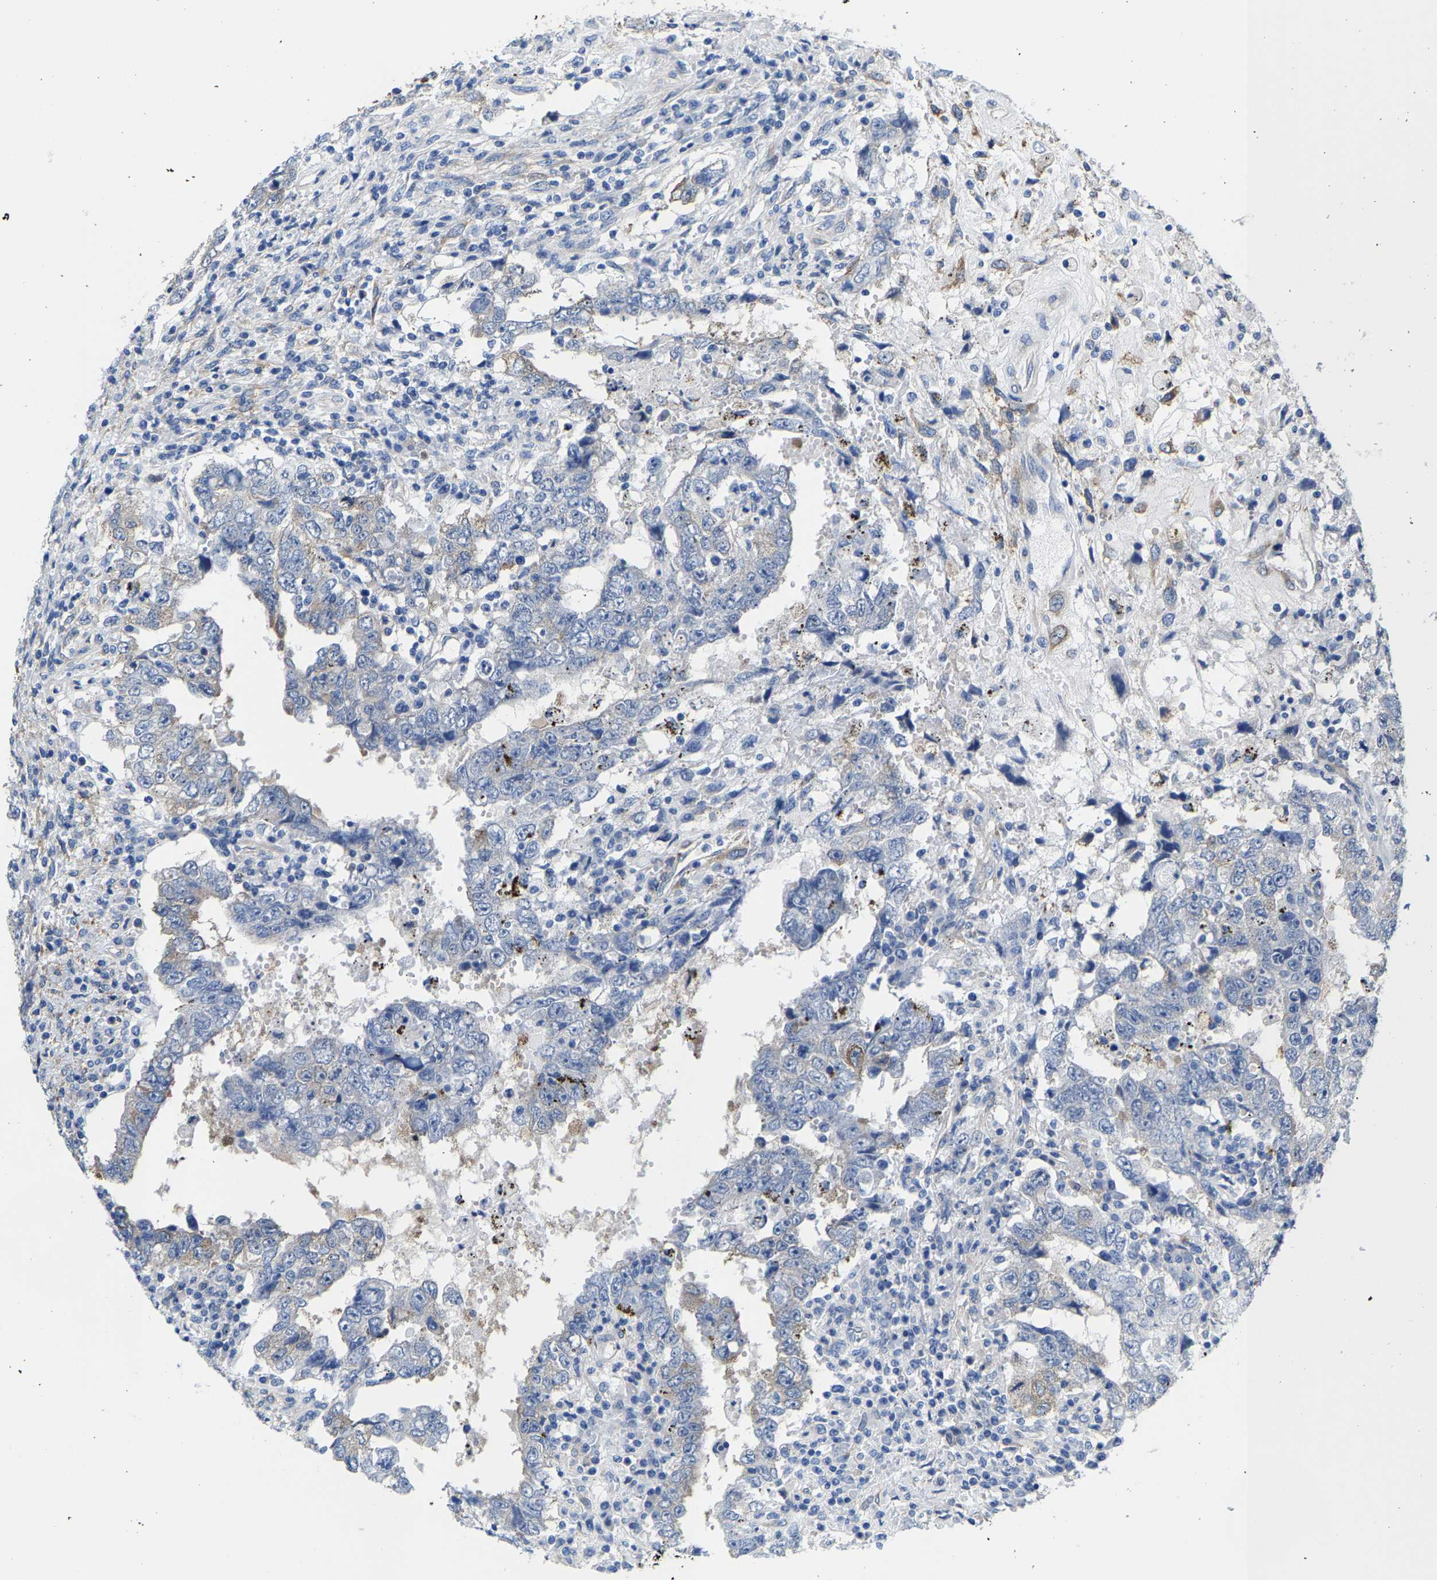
{"staining": {"intensity": "negative", "quantity": "none", "location": "none"}, "tissue": "testis cancer", "cell_type": "Tumor cells", "image_type": "cancer", "snomed": [{"axis": "morphology", "description": "Carcinoma, Embryonal, NOS"}, {"axis": "topography", "description": "Testis"}], "caption": "High power microscopy histopathology image of an immunohistochemistry (IHC) histopathology image of embryonal carcinoma (testis), revealing no significant expression in tumor cells.", "gene": "DSCAM", "patient": {"sex": "male", "age": 26}}